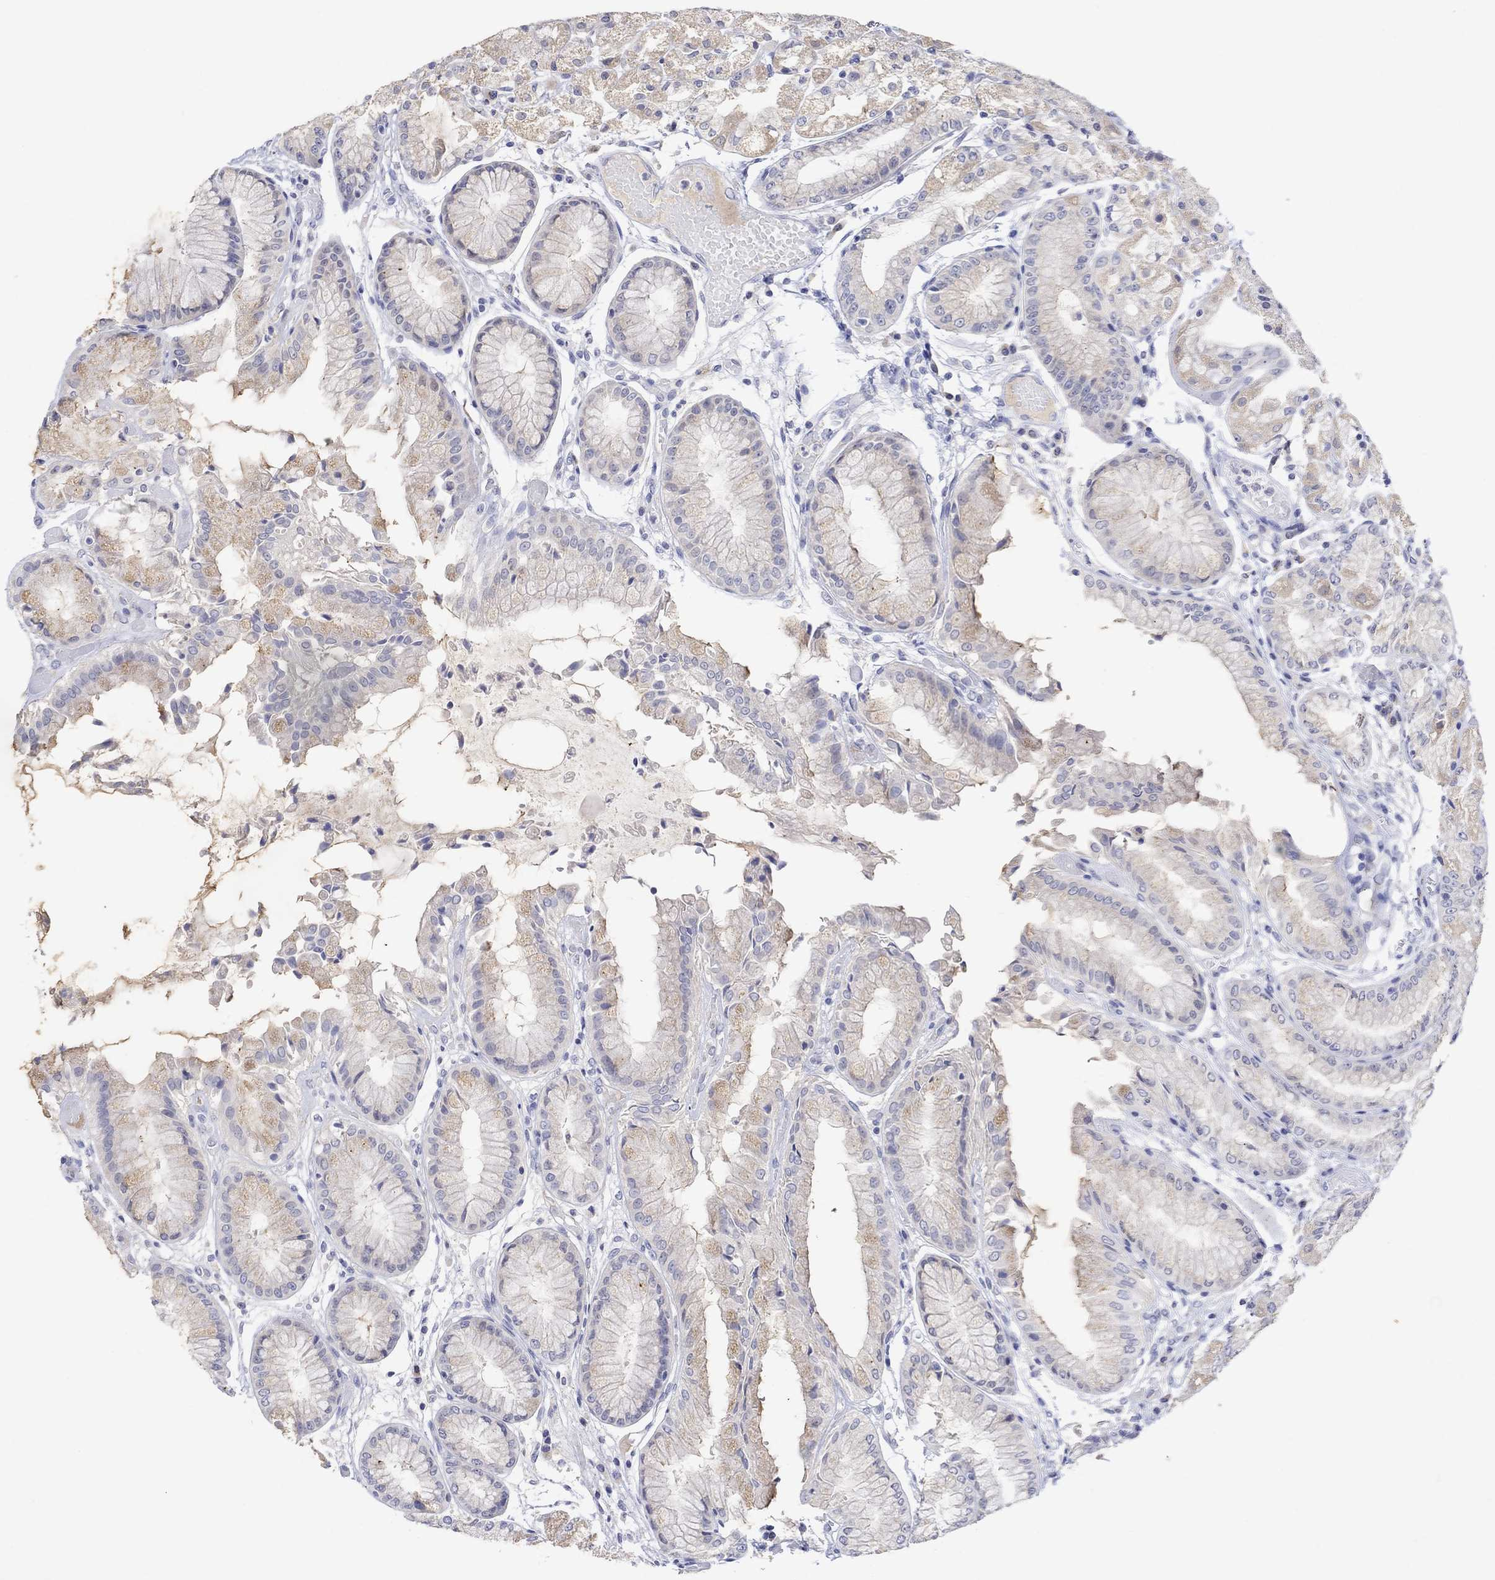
{"staining": {"intensity": "weak", "quantity": "25%-75%", "location": "cytoplasmic/membranous"}, "tissue": "stomach", "cell_type": "Glandular cells", "image_type": "normal", "snomed": [{"axis": "morphology", "description": "Normal tissue, NOS"}, {"axis": "topography", "description": "Stomach, upper"}], "caption": "Stomach stained for a protein reveals weak cytoplasmic/membranous positivity in glandular cells. (IHC, brightfield microscopy, high magnification).", "gene": "FNDC5", "patient": {"sex": "male", "age": 72}}